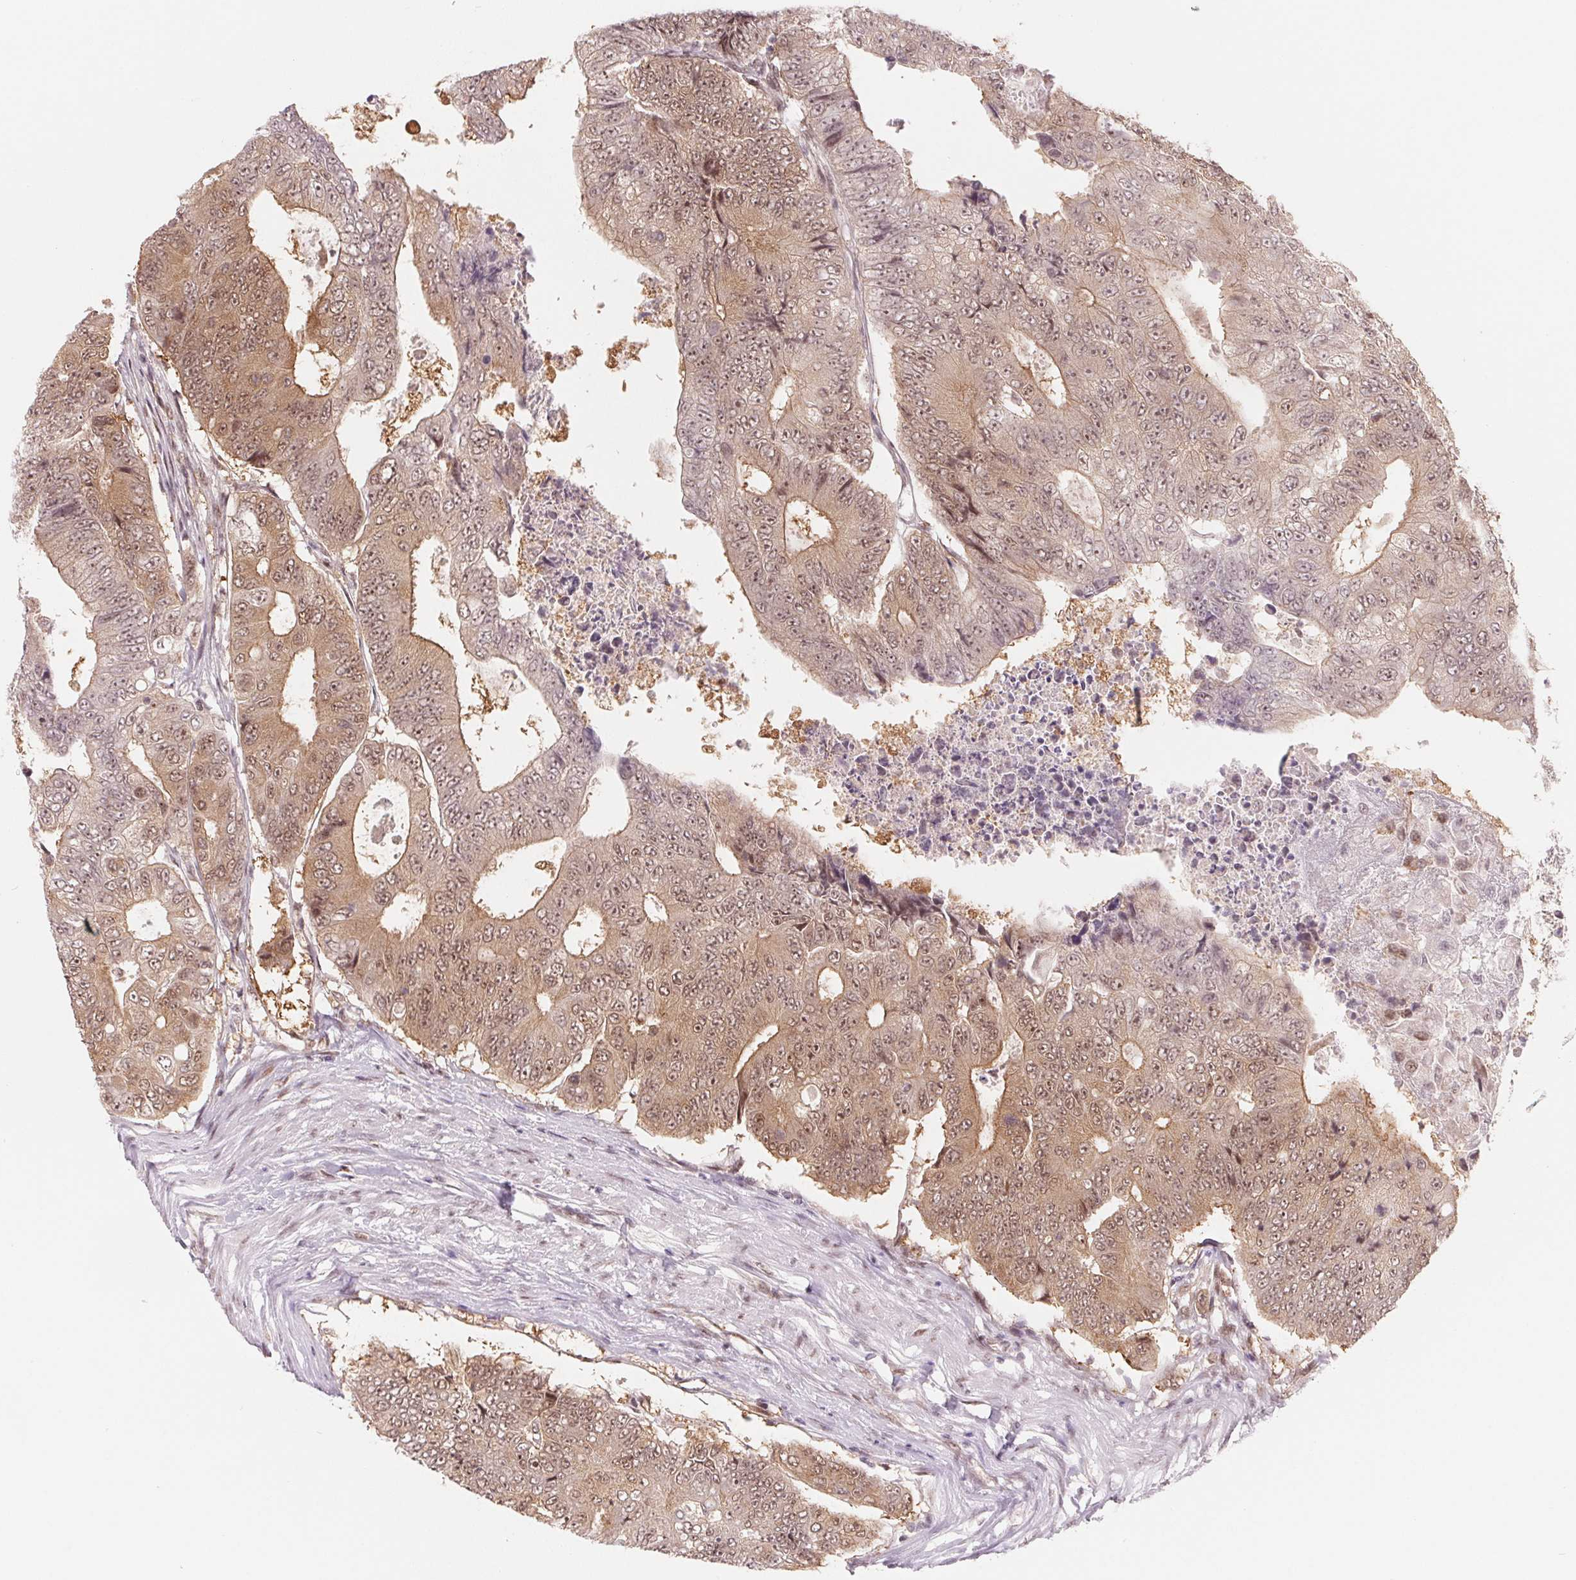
{"staining": {"intensity": "weak", "quantity": ">75%", "location": "cytoplasmic/membranous,nuclear"}, "tissue": "colorectal cancer", "cell_type": "Tumor cells", "image_type": "cancer", "snomed": [{"axis": "morphology", "description": "Adenocarcinoma, NOS"}, {"axis": "topography", "description": "Colon"}], "caption": "A histopathology image of colorectal adenocarcinoma stained for a protein demonstrates weak cytoplasmic/membranous and nuclear brown staining in tumor cells.", "gene": "DNAJB6", "patient": {"sex": "female", "age": 48}}